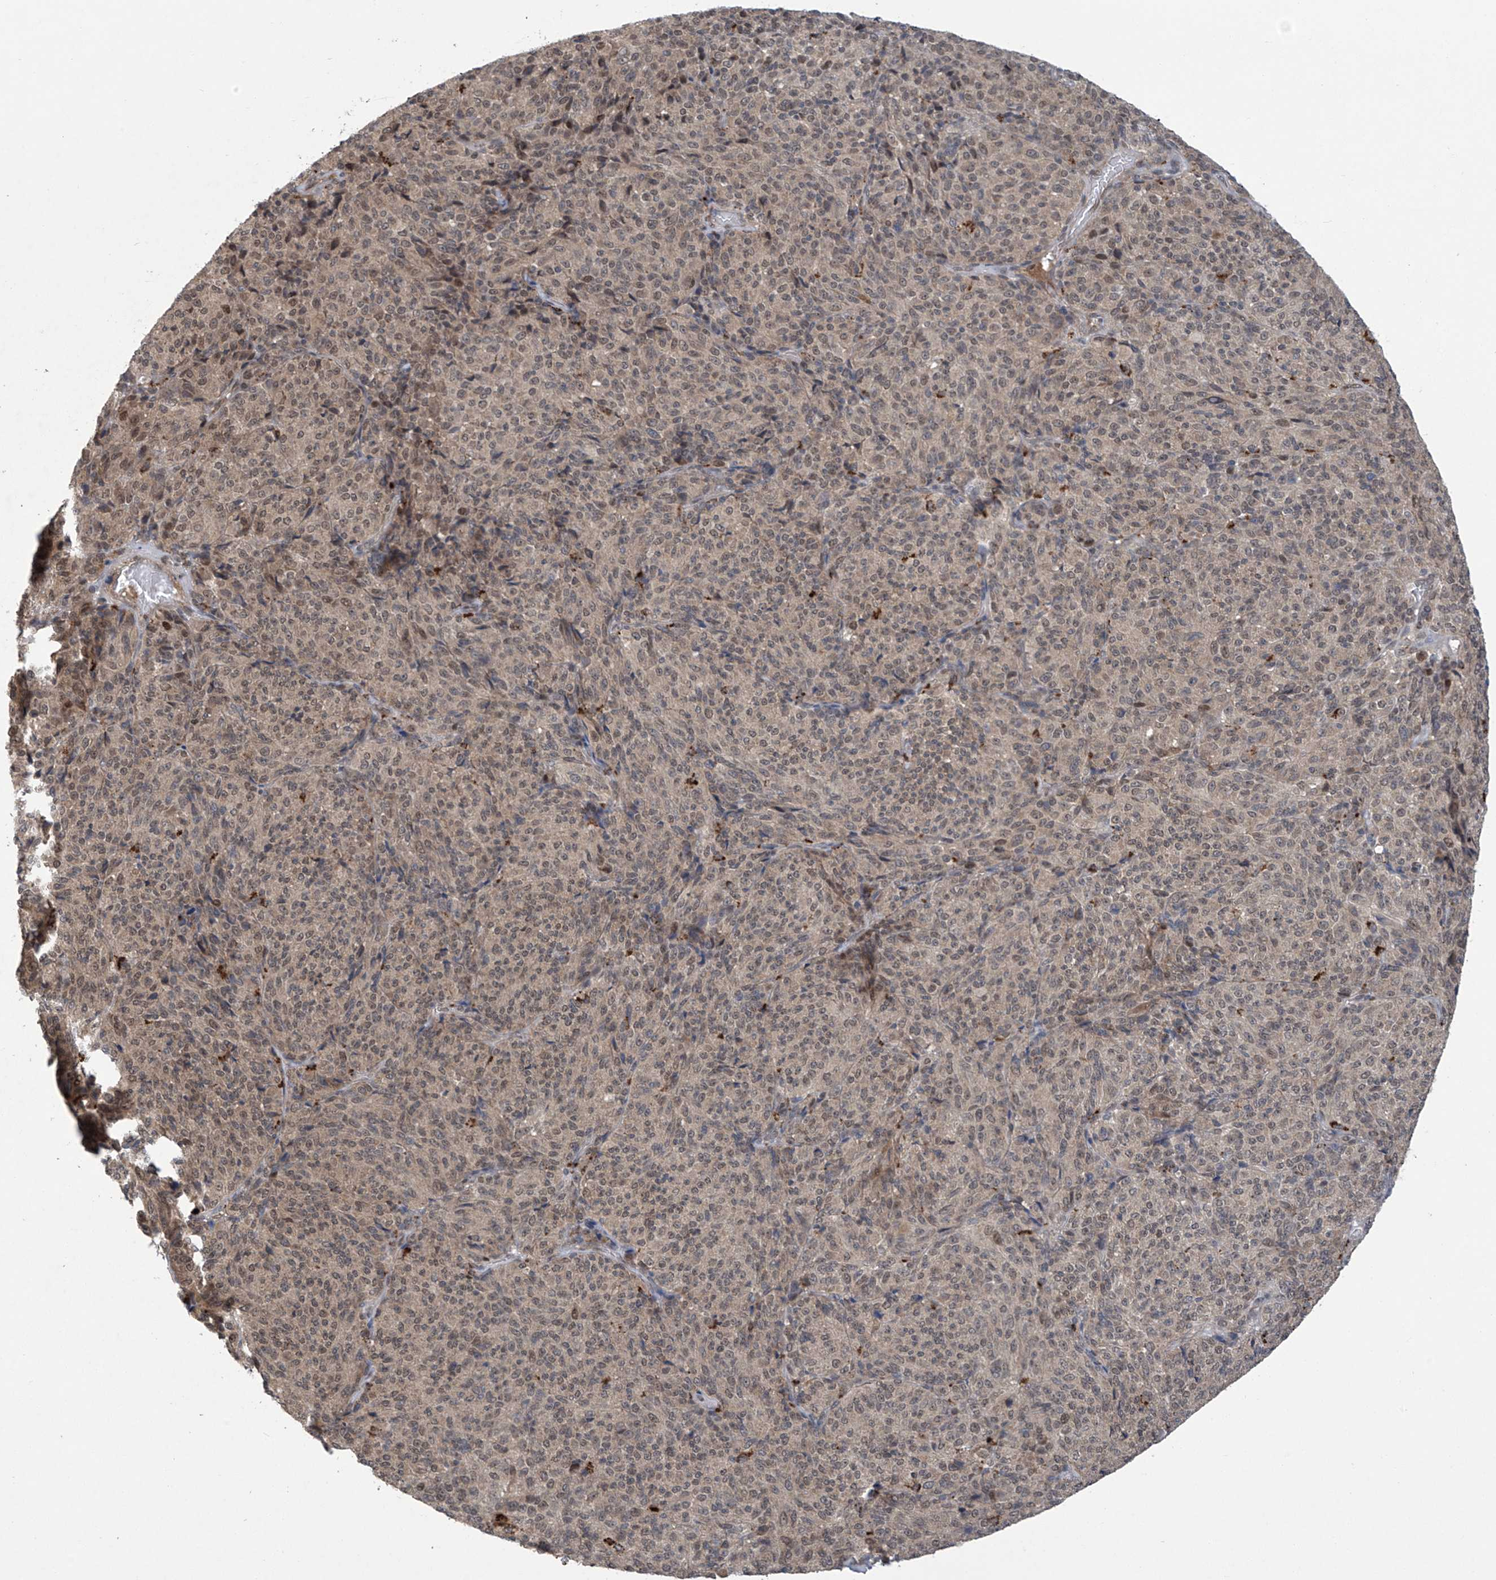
{"staining": {"intensity": "weak", "quantity": ">75%", "location": "nuclear"}, "tissue": "melanoma", "cell_type": "Tumor cells", "image_type": "cancer", "snomed": [{"axis": "morphology", "description": "Malignant melanoma, Metastatic site"}, {"axis": "topography", "description": "Brain"}], "caption": "Immunohistochemistry (DAB) staining of malignant melanoma (metastatic site) displays weak nuclear protein staining in about >75% of tumor cells.", "gene": "ABHD13", "patient": {"sex": "female", "age": 56}}